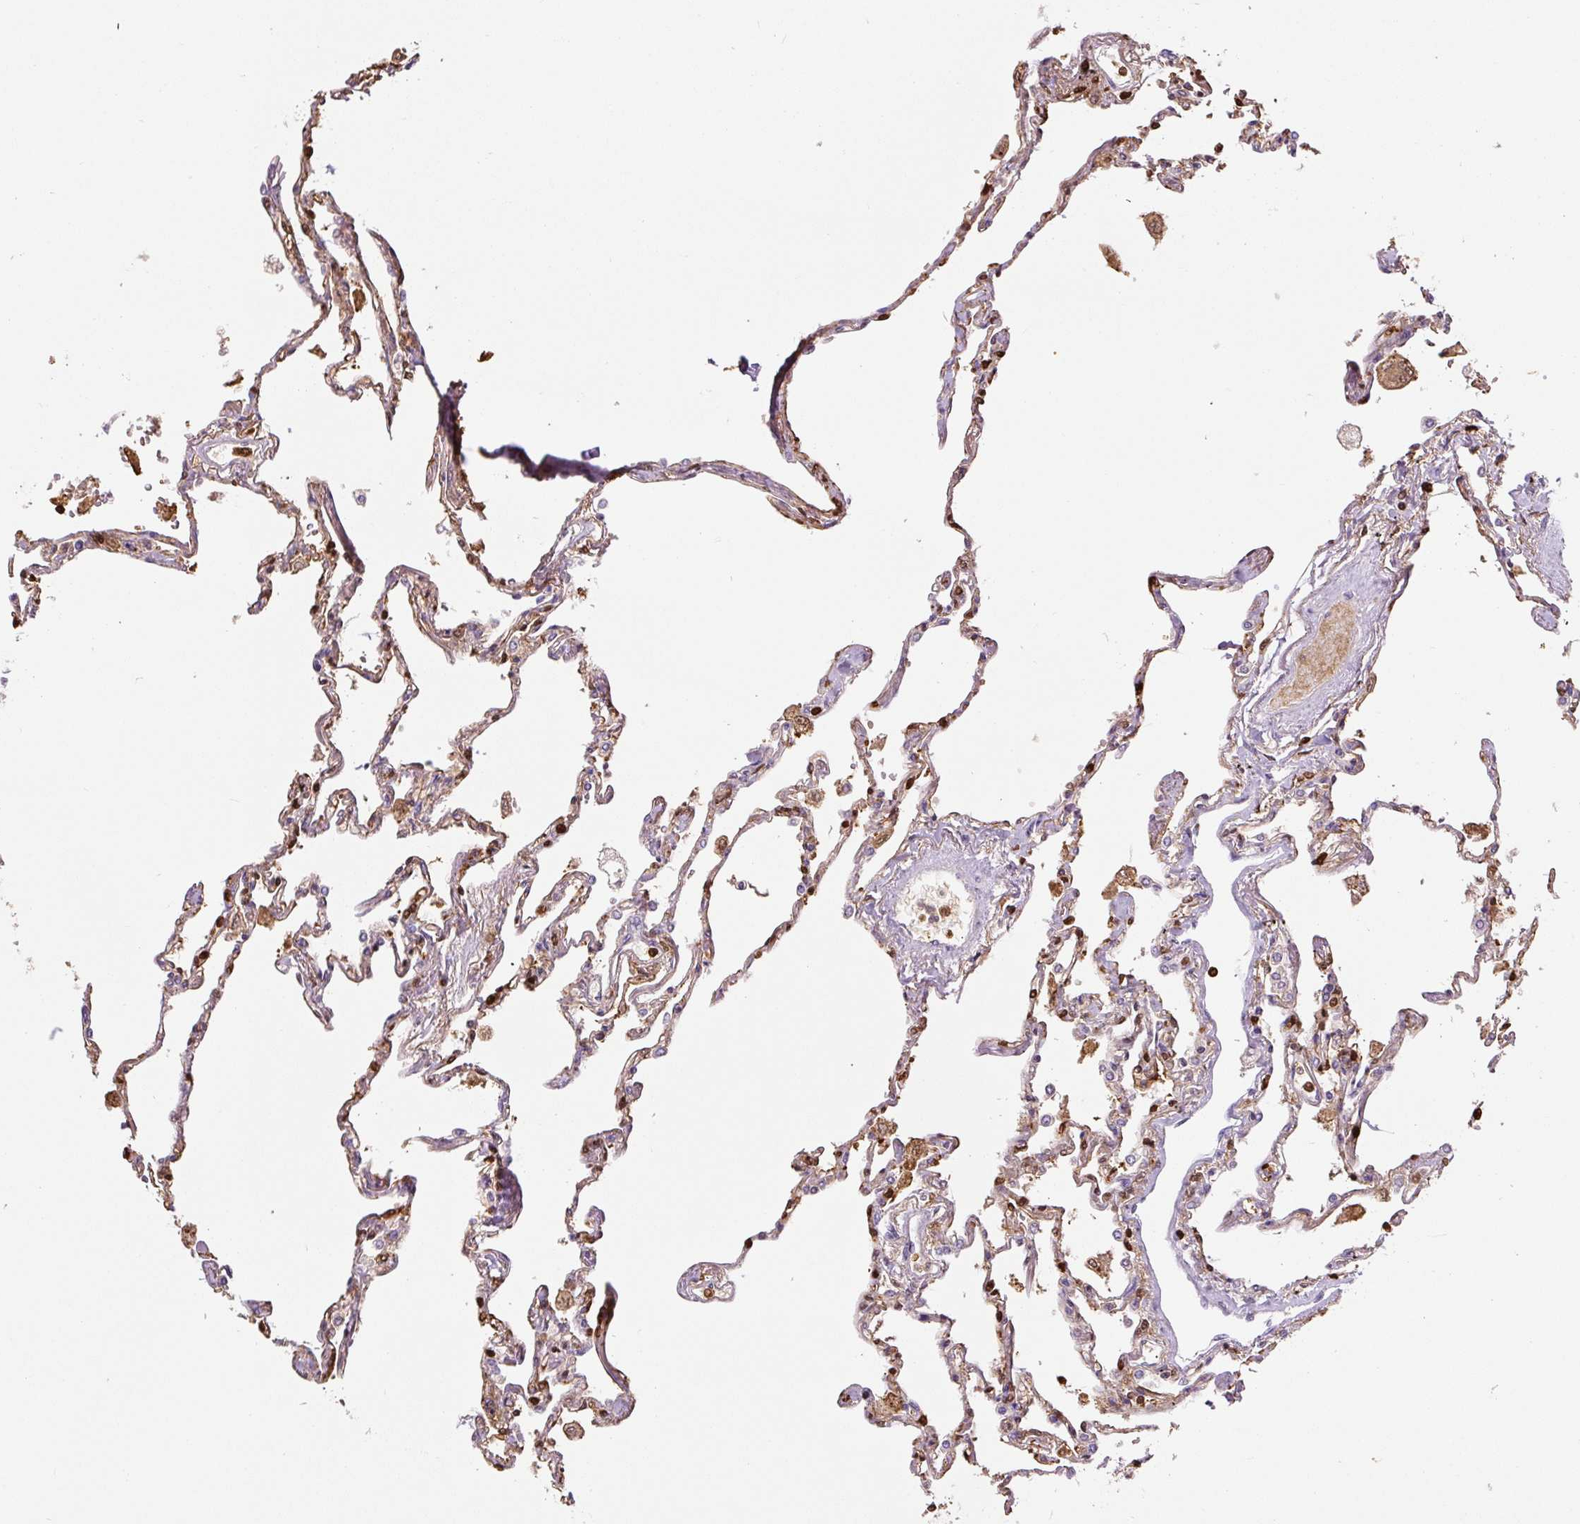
{"staining": {"intensity": "strong", "quantity": "25%-75%", "location": "cytoplasmic/membranous"}, "tissue": "lung", "cell_type": "Alveolar cells", "image_type": "normal", "snomed": [{"axis": "morphology", "description": "Normal tissue, NOS"}, {"axis": "topography", "description": "Lung"}], "caption": "Strong cytoplasmic/membranous protein positivity is present in about 25%-75% of alveolar cells in lung. The protein of interest is stained brown, and the nuclei are stained in blue (DAB IHC with brightfield microscopy, high magnification).", "gene": "S100A4", "patient": {"sex": "female", "age": 67}}